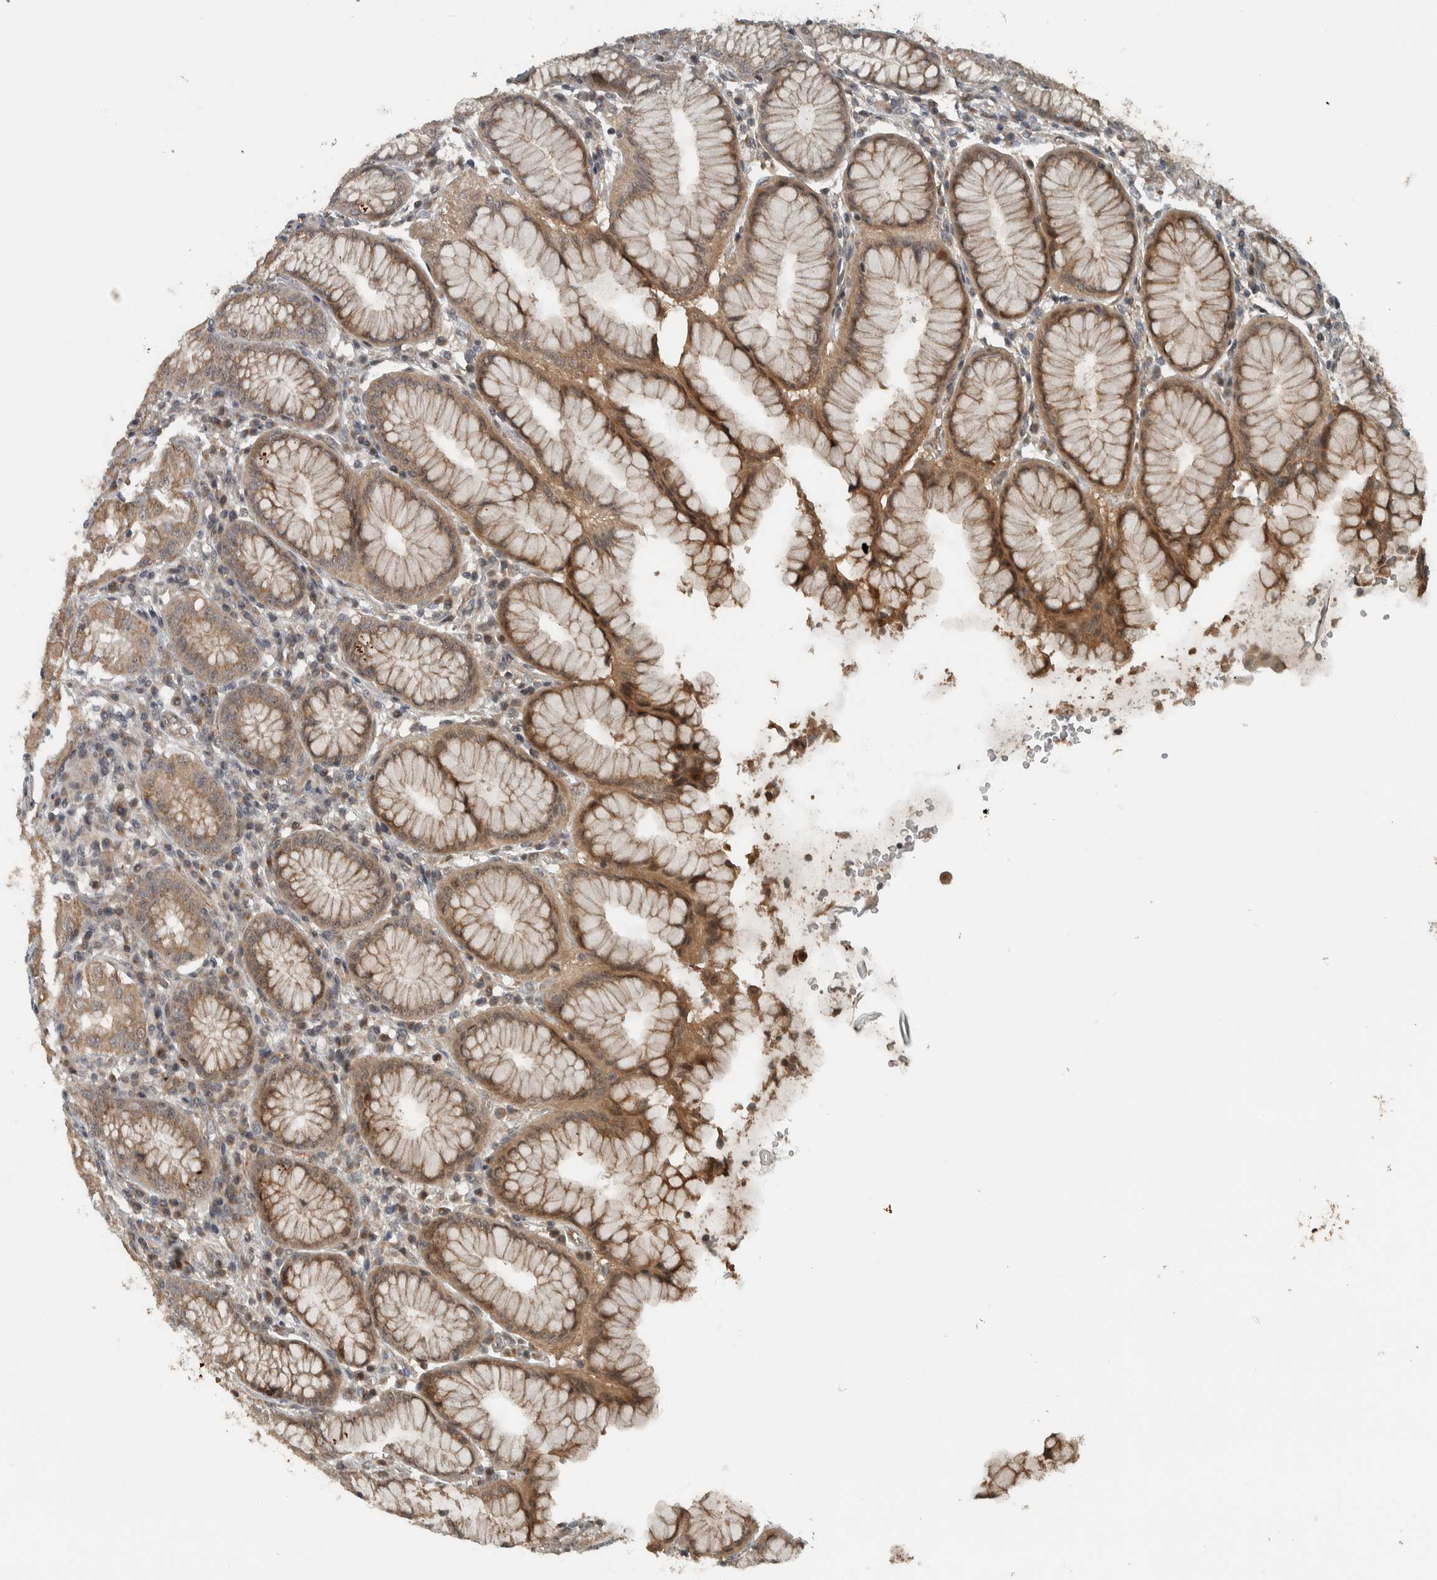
{"staining": {"intensity": "moderate", "quantity": ">75%", "location": "cytoplasmic/membranous,nuclear"}, "tissue": "stomach", "cell_type": "Glandular cells", "image_type": "normal", "snomed": [{"axis": "morphology", "description": "Normal tissue, NOS"}, {"axis": "topography", "description": "Stomach"}, {"axis": "topography", "description": "Stomach, lower"}], "caption": "Normal stomach was stained to show a protein in brown. There is medium levels of moderate cytoplasmic/membranous,nuclear expression in approximately >75% of glandular cells.", "gene": "NAPG", "patient": {"sex": "female", "age": 56}}